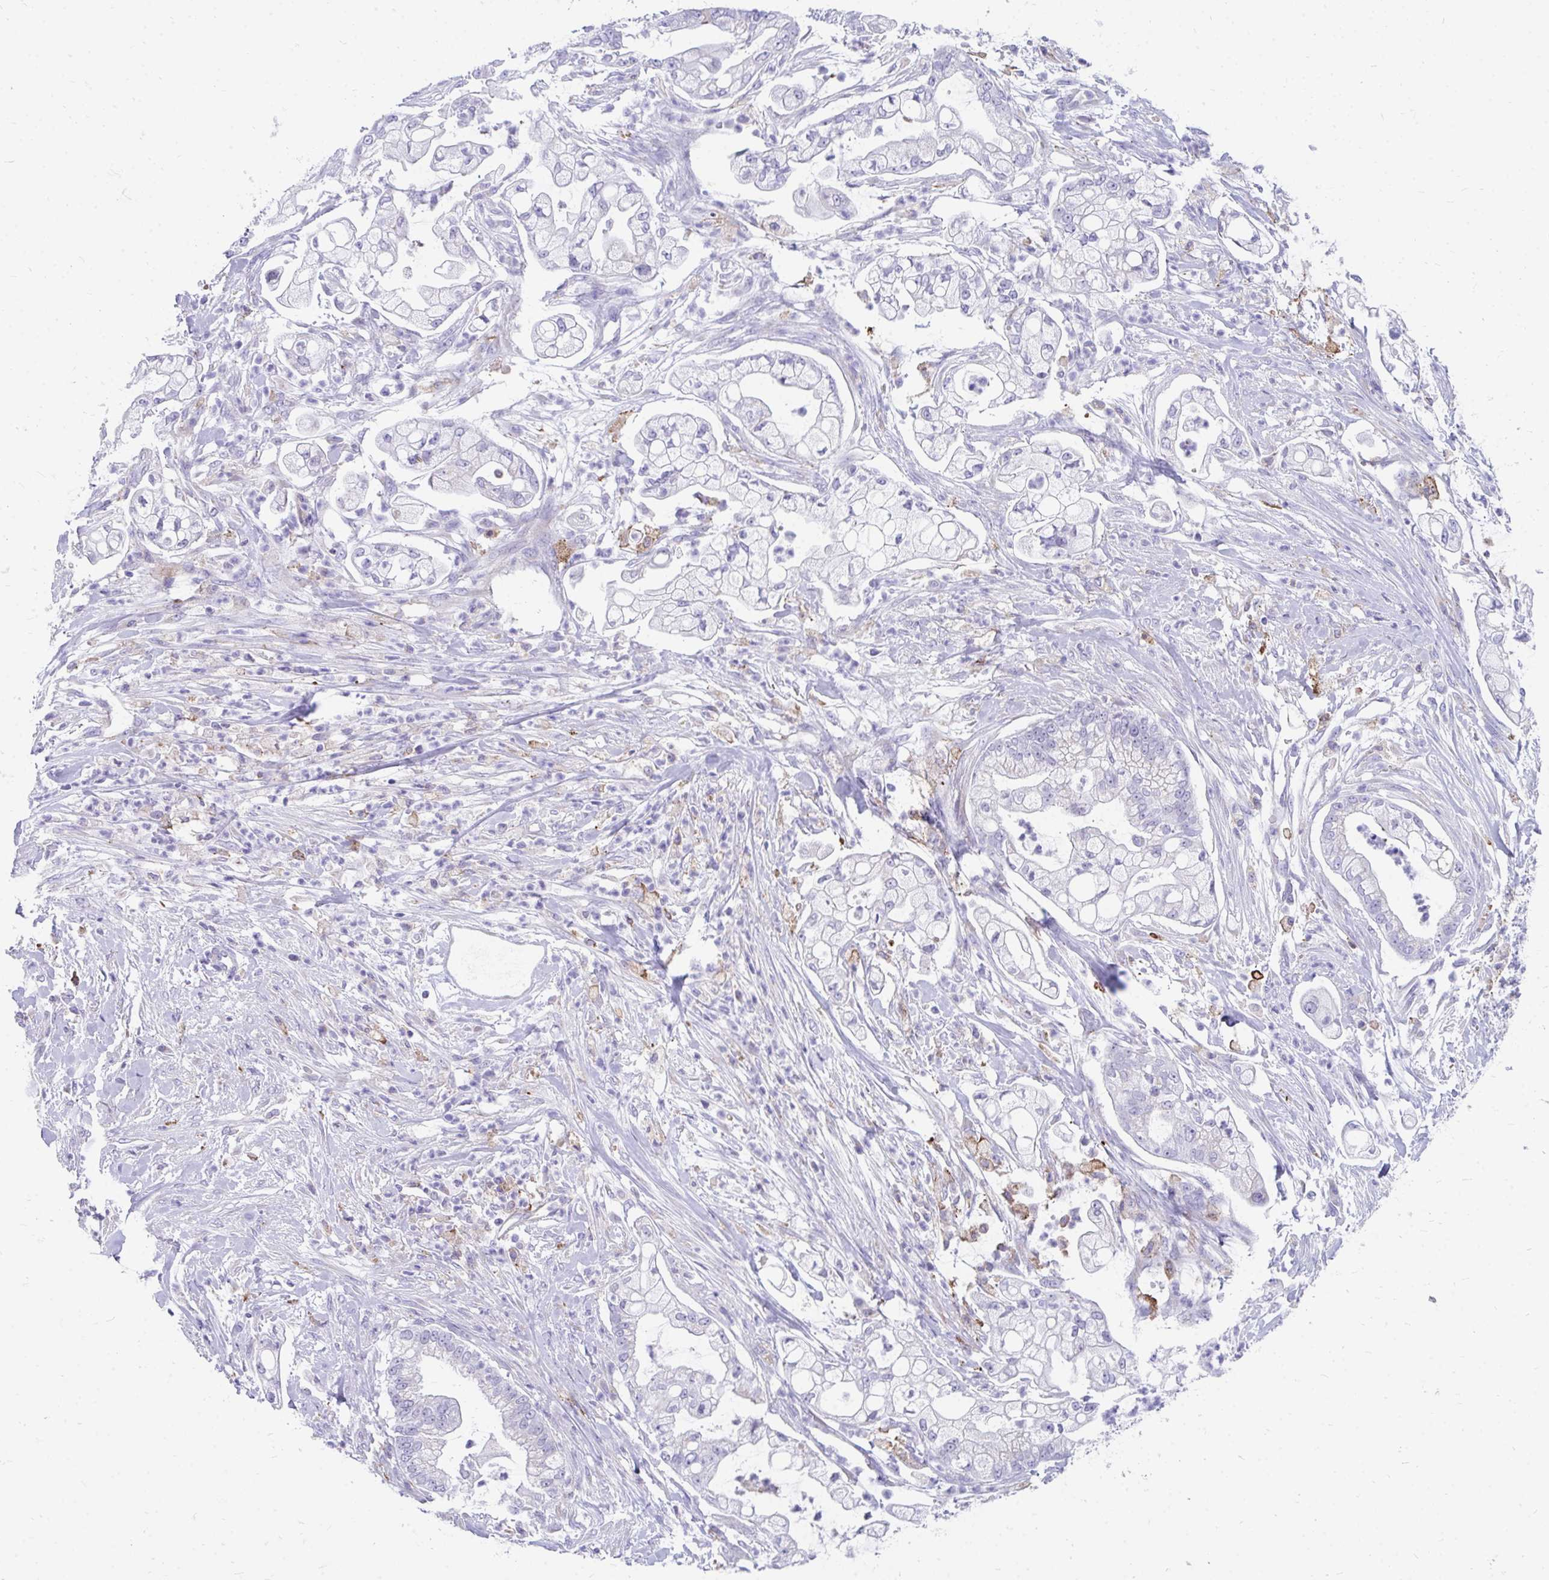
{"staining": {"intensity": "negative", "quantity": "none", "location": "none"}, "tissue": "pancreatic cancer", "cell_type": "Tumor cells", "image_type": "cancer", "snomed": [{"axis": "morphology", "description": "Adenocarcinoma, NOS"}, {"axis": "topography", "description": "Pancreas"}], "caption": "A high-resolution image shows IHC staining of pancreatic adenocarcinoma, which shows no significant staining in tumor cells.", "gene": "CD163", "patient": {"sex": "female", "age": 69}}